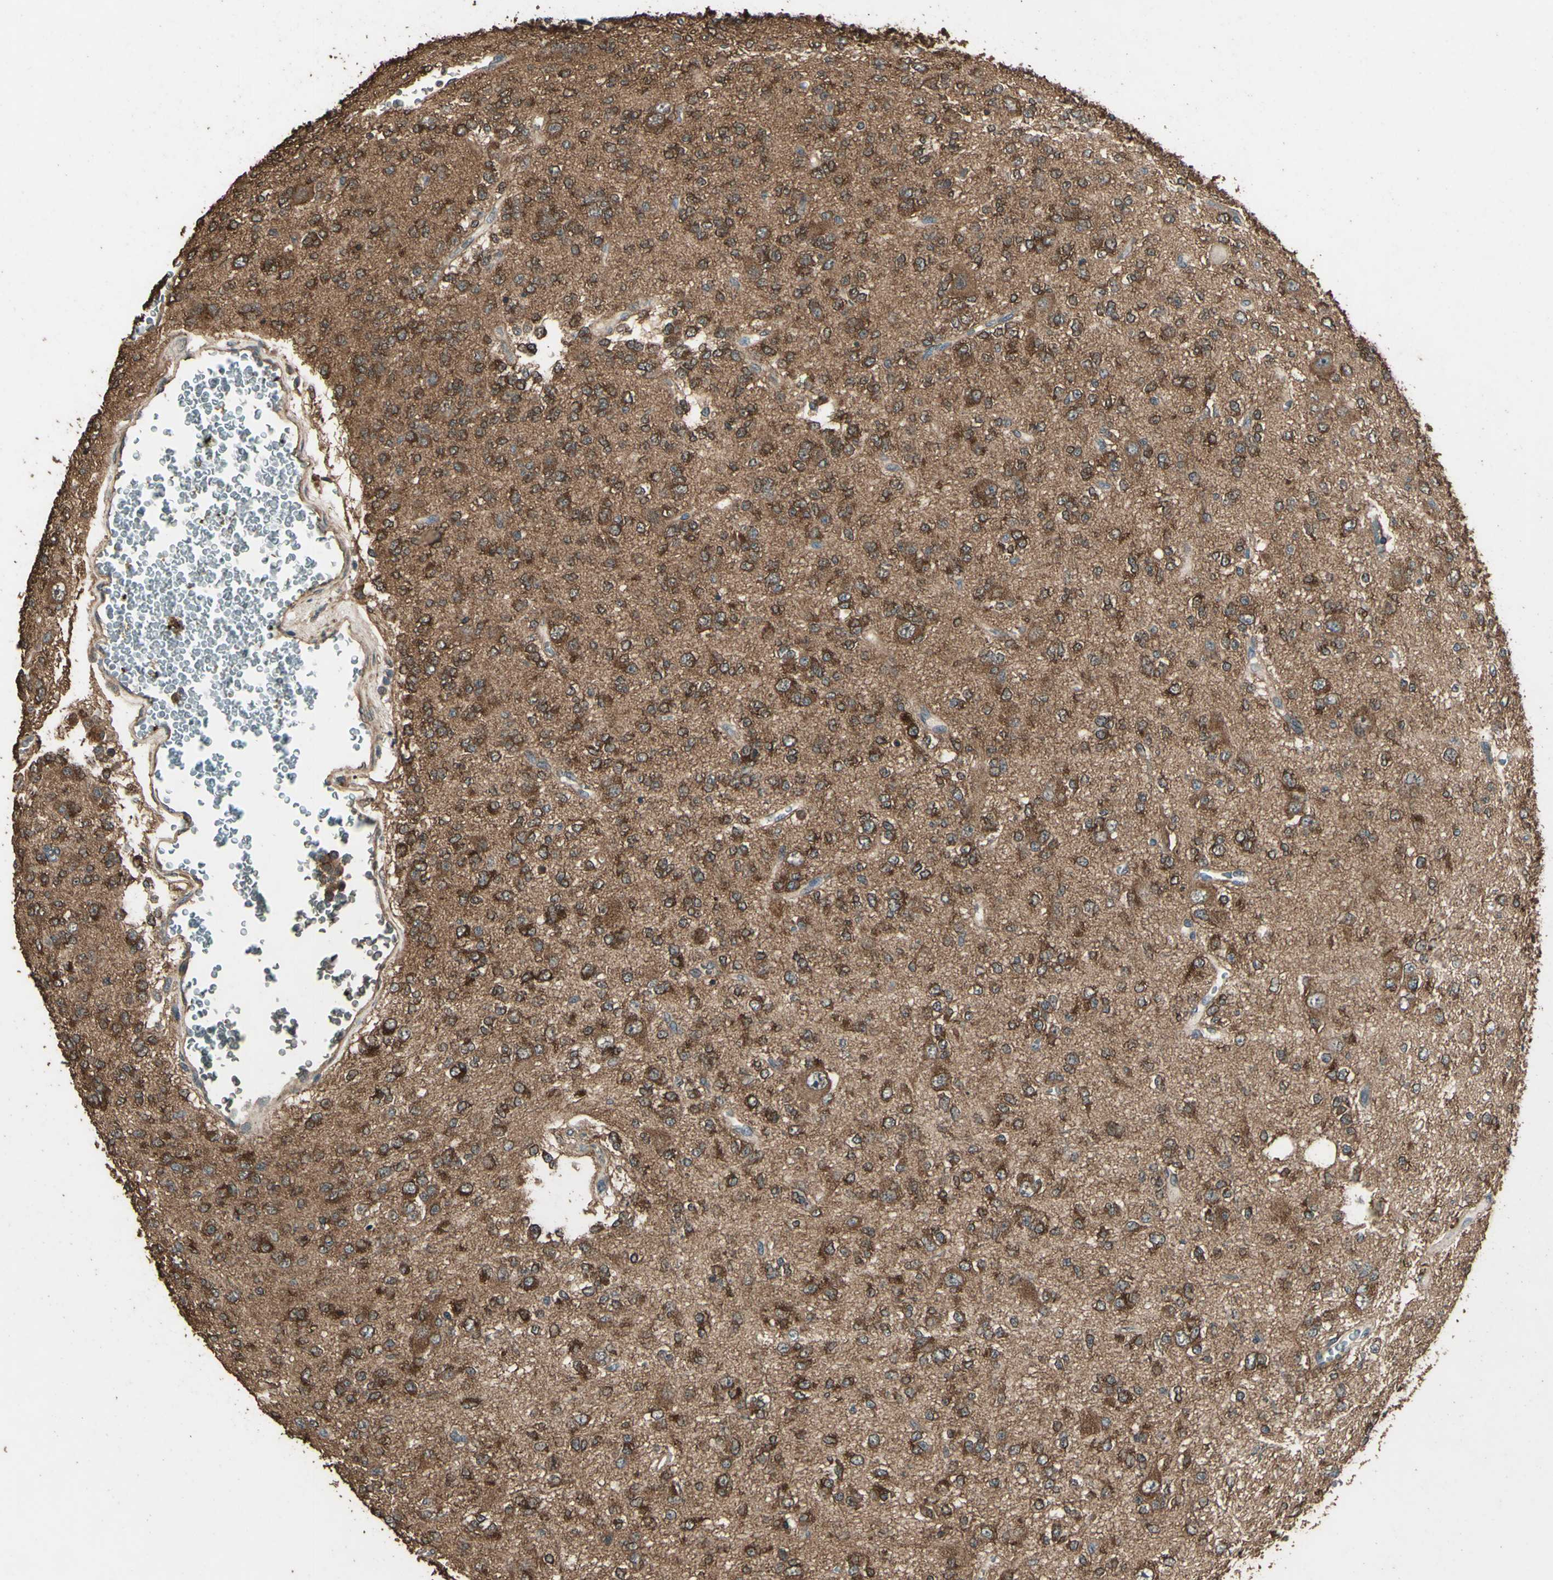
{"staining": {"intensity": "moderate", "quantity": ">75%", "location": "cytoplasmic/membranous"}, "tissue": "glioma", "cell_type": "Tumor cells", "image_type": "cancer", "snomed": [{"axis": "morphology", "description": "Glioma, malignant, Low grade"}, {"axis": "topography", "description": "Brain"}], "caption": "Immunohistochemistry (IHC) of human malignant glioma (low-grade) demonstrates medium levels of moderate cytoplasmic/membranous expression in about >75% of tumor cells.", "gene": "TSPO", "patient": {"sex": "male", "age": 38}}